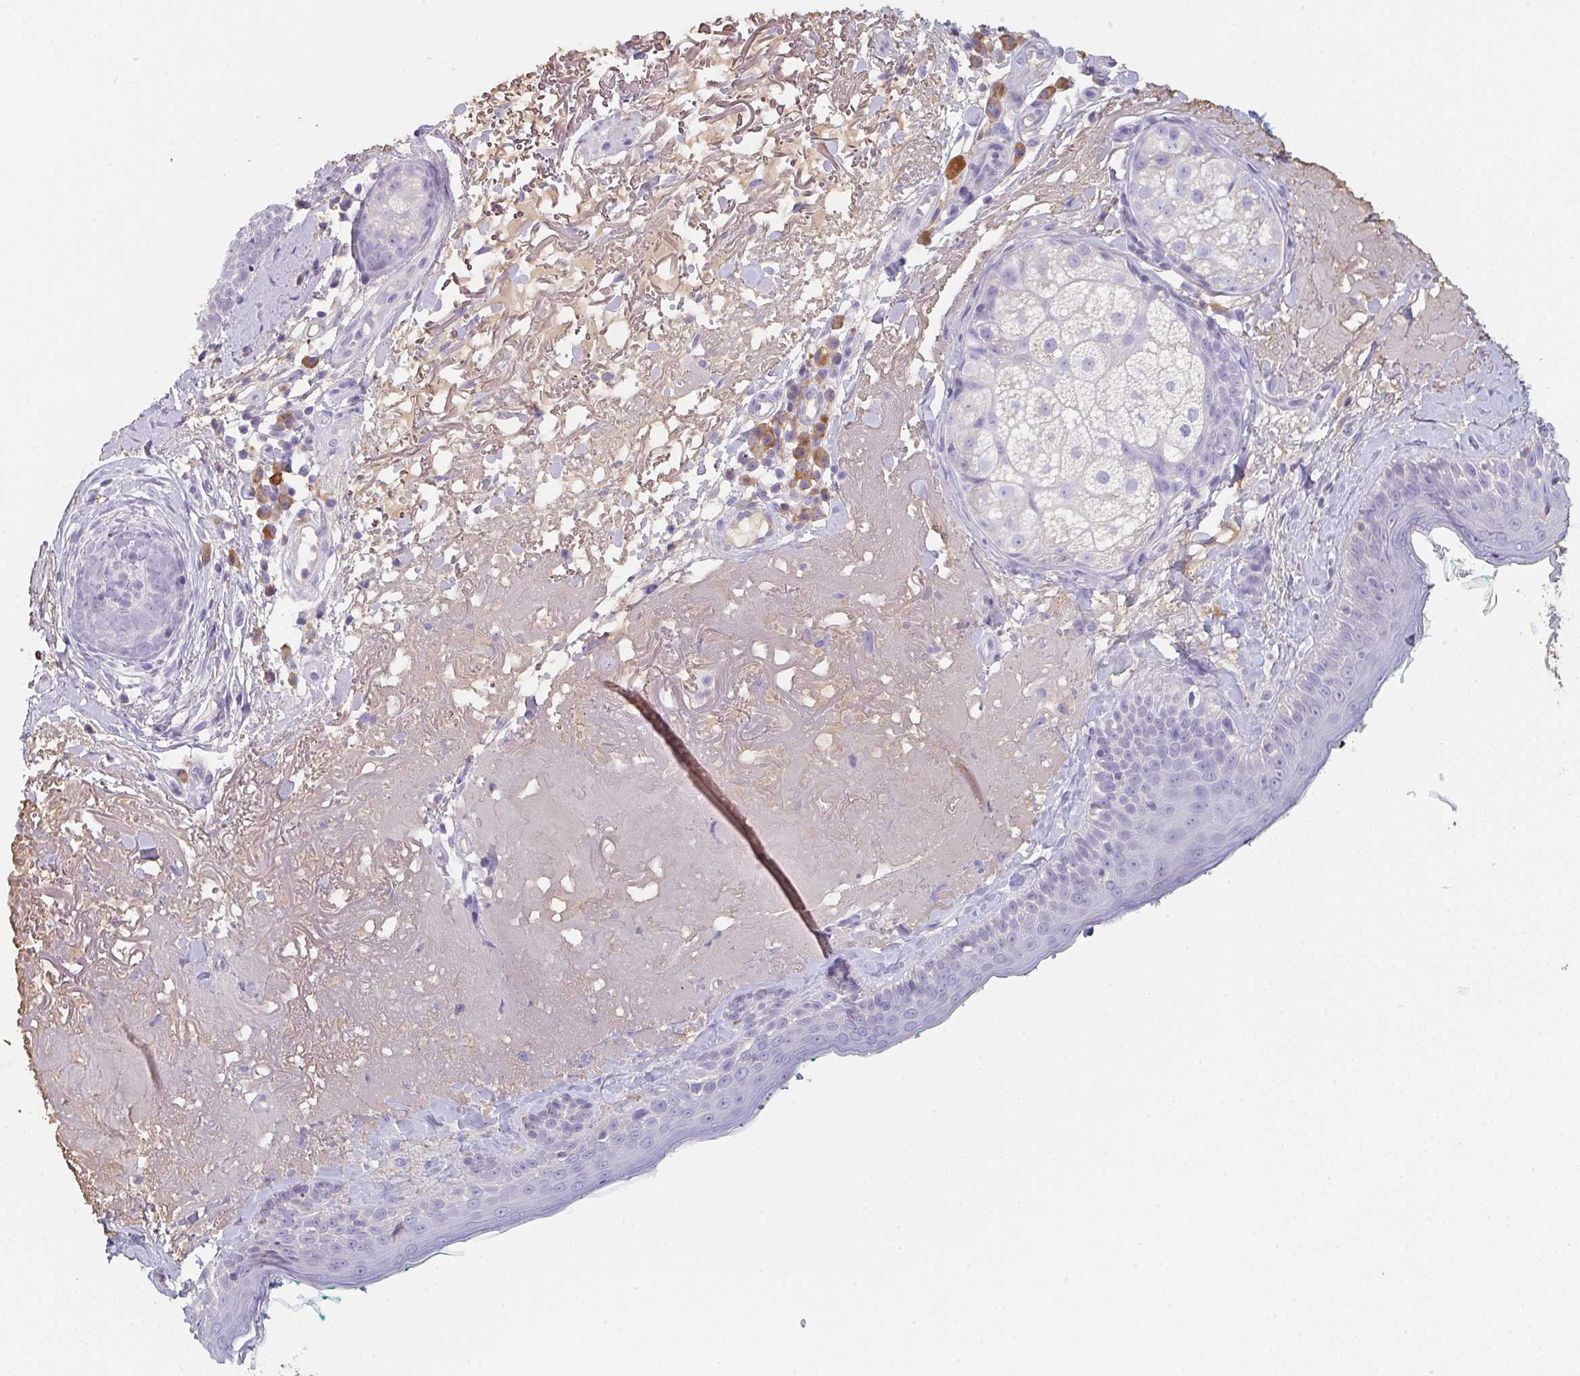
{"staining": {"intensity": "negative", "quantity": "none", "location": "none"}, "tissue": "skin", "cell_type": "Fibroblasts", "image_type": "normal", "snomed": [{"axis": "morphology", "description": "Normal tissue, NOS"}, {"axis": "topography", "description": "Skin"}], "caption": "Skin was stained to show a protein in brown. There is no significant positivity in fibroblasts.", "gene": "ZNF215", "patient": {"sex": "male", "age": 73}}